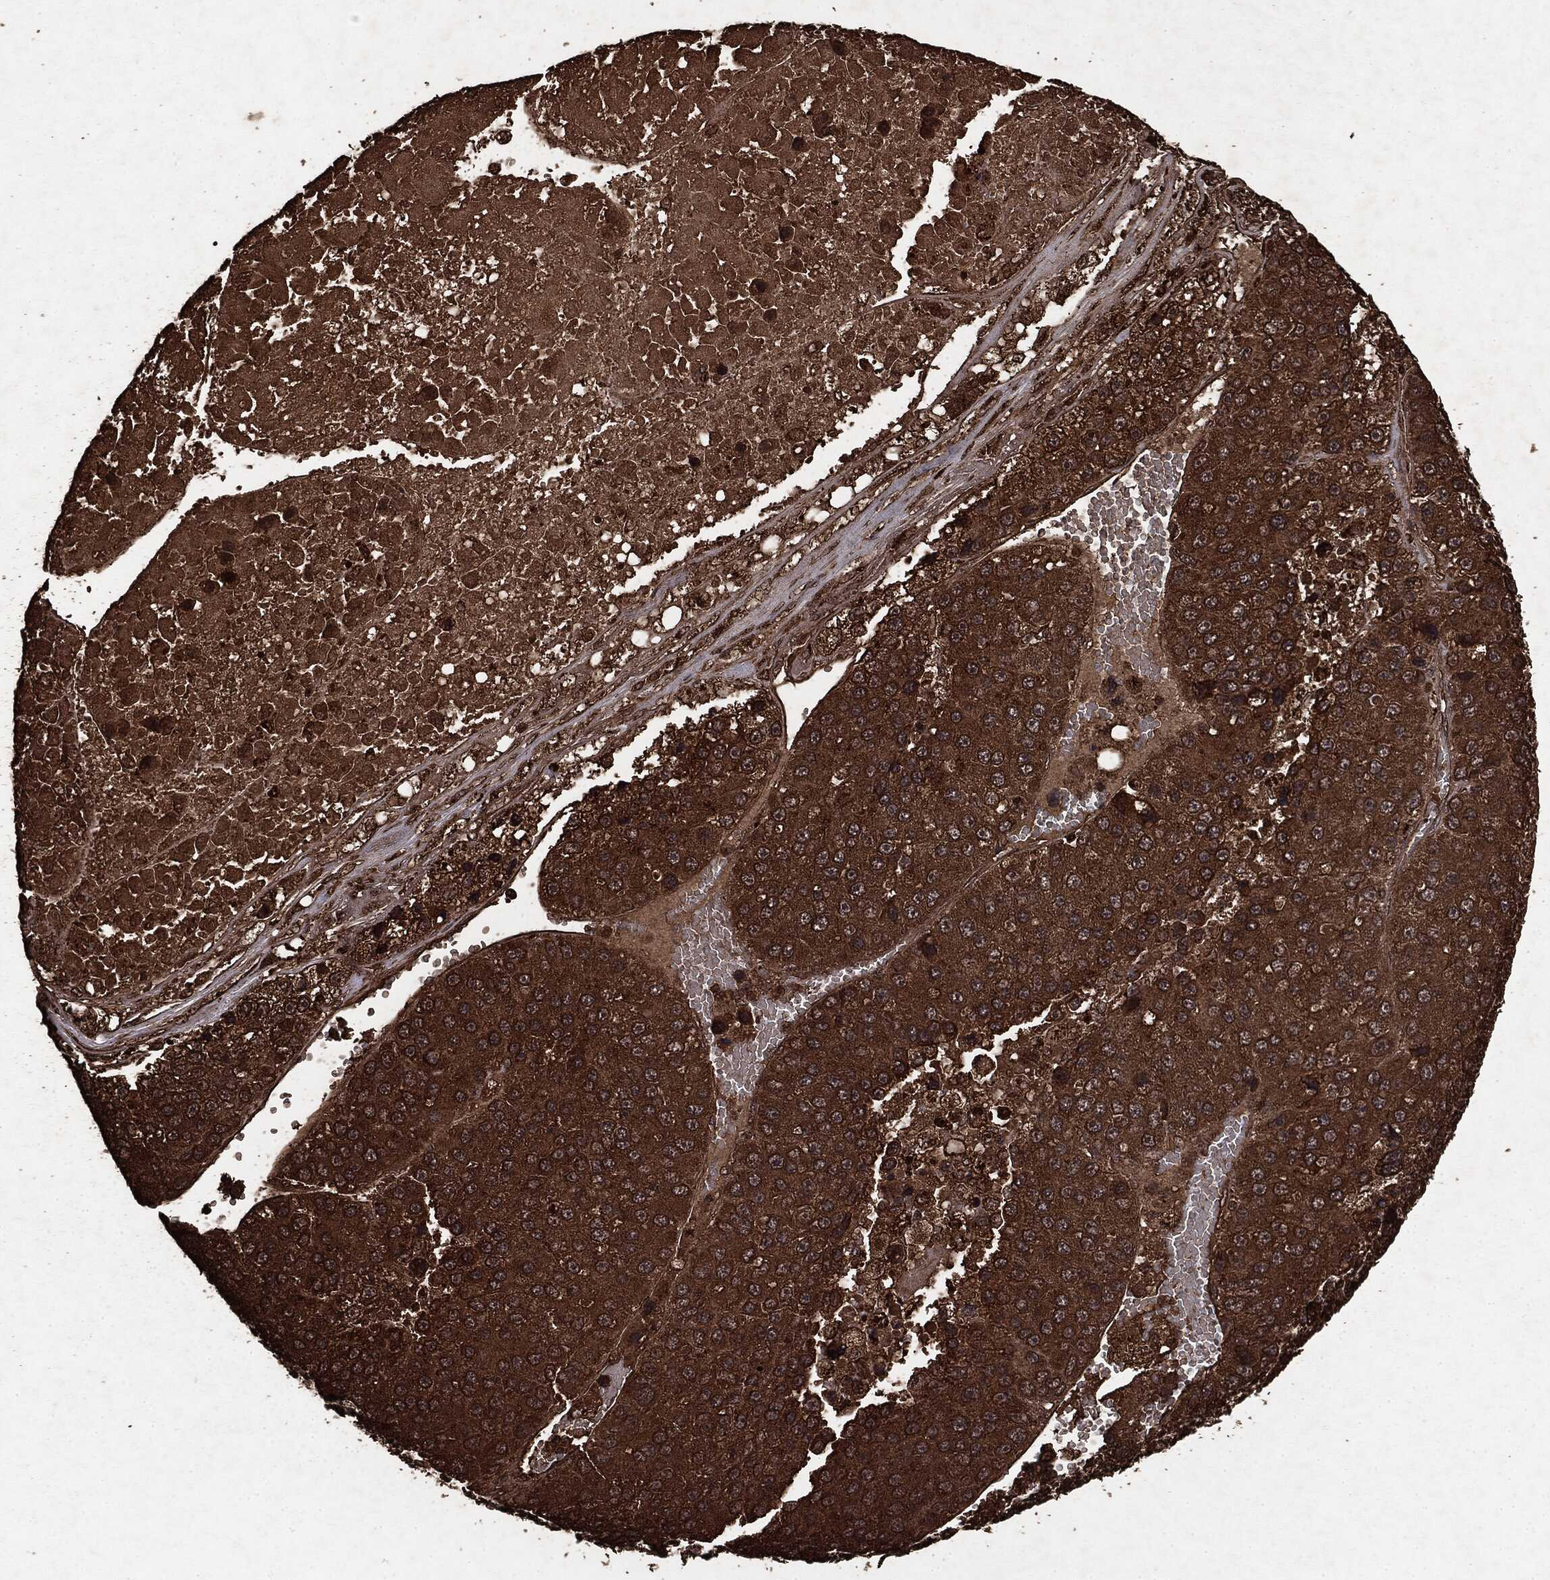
{"staining": {"intensity": "strong", "quantity": ">75%", "location": "cytoplasmic/membranous"}, "tissue": "liver cancer", "cell_type": "Tumor cells", "image_type": "cancer", "snomed": [{"axis": "morphology", "description": "Carcinoma, Hepatocellular, NOS"}, {"axis": "topography", "description": "Liver"}], "caption": "Immunohistochemical staining of human liver hepatocellular carcinoma shows high levels of strong cytoplasmic/membranous protein positivity in about >75% of tumor cells.", "gene": "ARAF", "patient": {"sex": "female", "age": 73}}